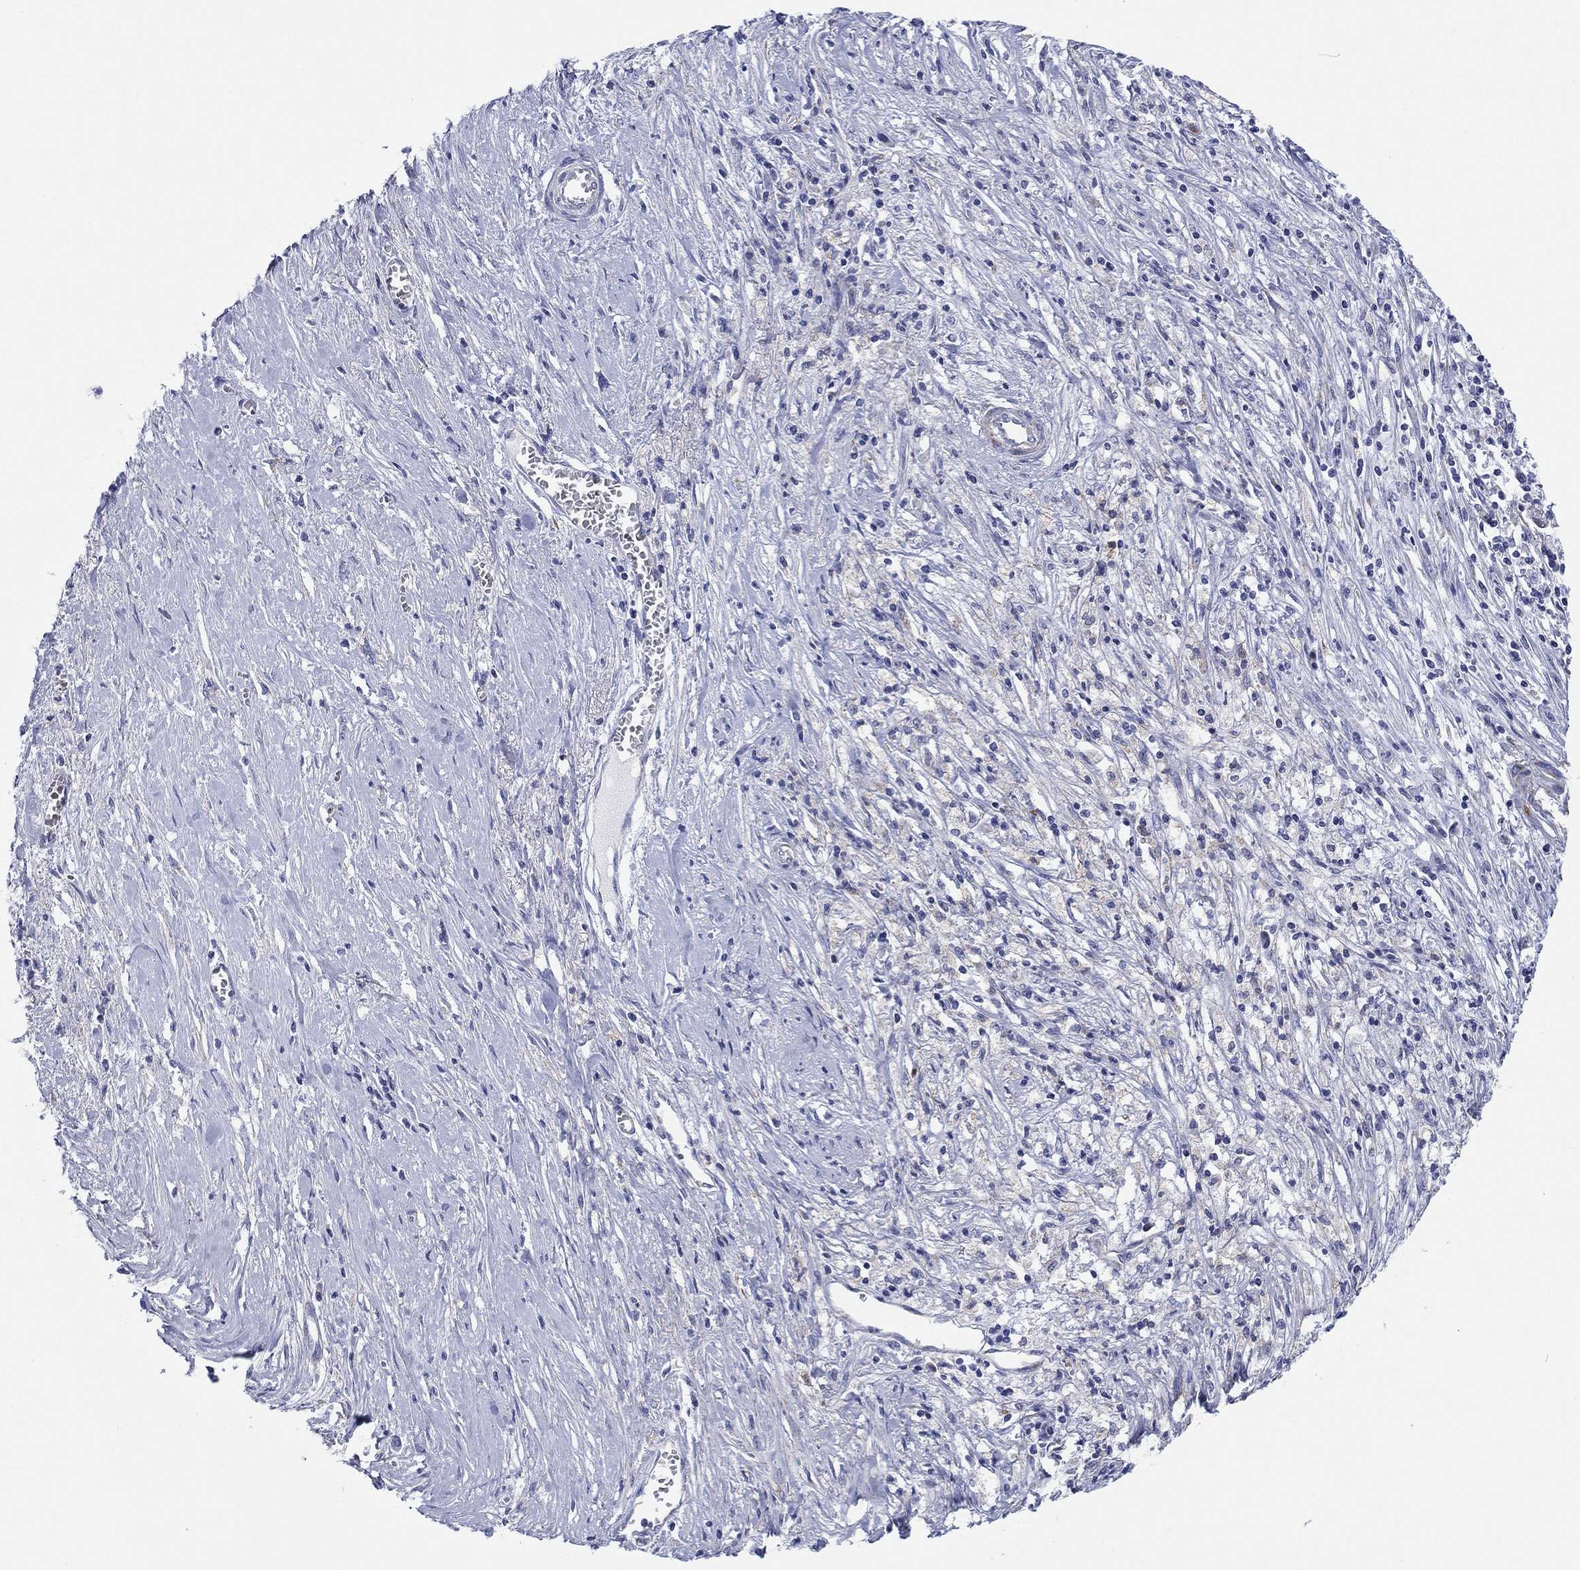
{"staining": {"intensity": "moderate", "quantity": "<25%", "location": "cytoplasmic/membranous"}, "tissue": "ovarian cancer", "cell_type": "Tumor cells", "image_type": "cancer", "snomed": [{"axis": "morphology", "description": "Carcinoma, endometroid"}, {"axis": "topography", "description": "Ovary"}], "caption": "Ovarian endometroid carcinoma stained with immunohistochemistry displays moderate cytoplasmic/membranous positivity in approximately <25% of tumor cells. (IHC, brightfield microscopy, high magnification).", "gene": "MGST3", "patient": {"sex": "female", "age": 42}}